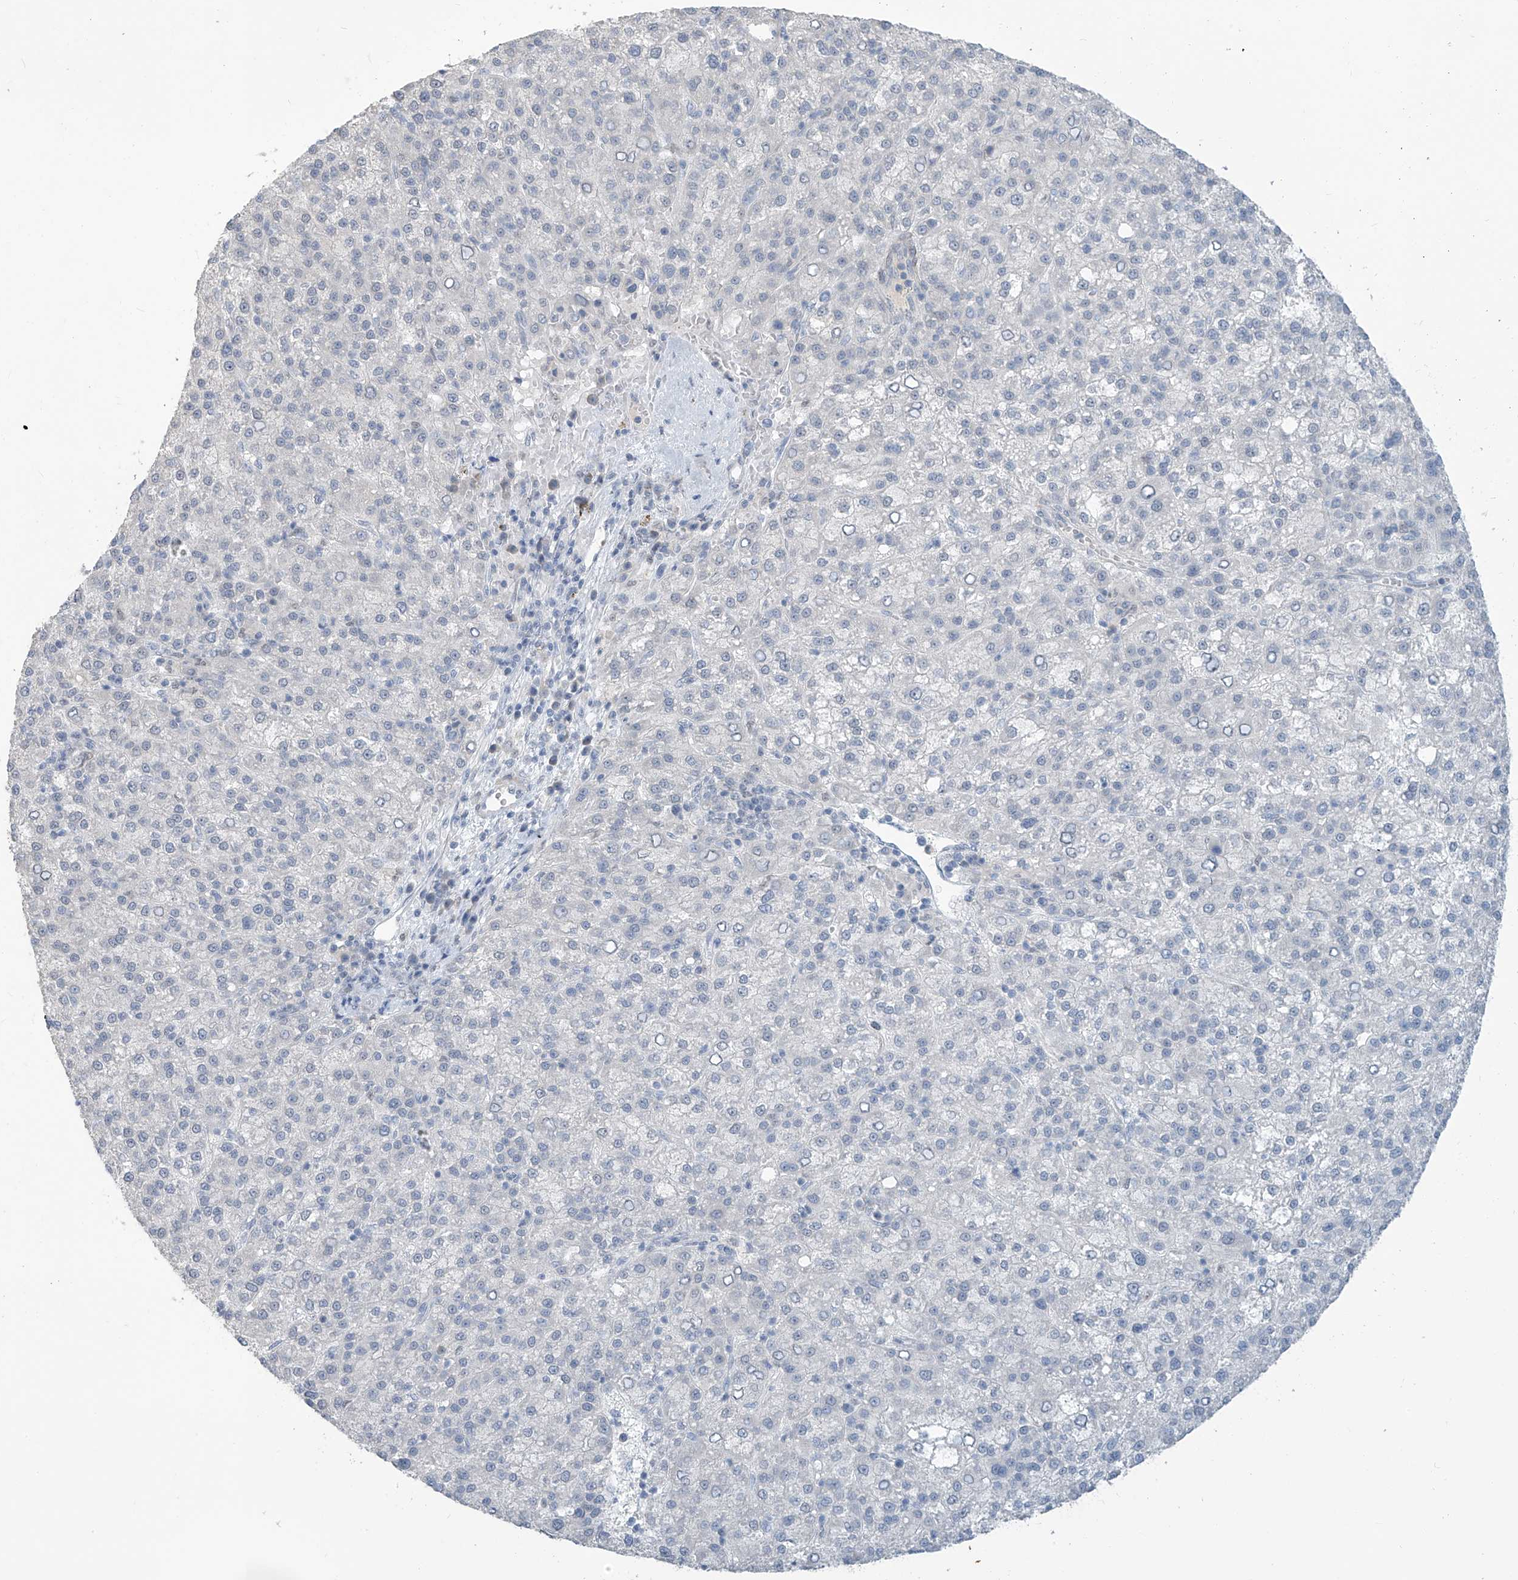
{"staining": {"intensity": "negative", "quantity": "none", "location": "none"}, "tissue": "liver cancer", "cell_type": "Tumor cells", "image_type": "cancer", "snomed": [{"axis": "morphology", "description": "Carcinoma, Hepatocellular, NOS"}, {"axis": "topography", "description": "Liver"}], "caption": "IHC of liver cancer (hepatocellular carcinoma) demonstrates no expression in tumor cells.", "gene": "METAP1D", "patient": {"sex": "female", "age": 58}}